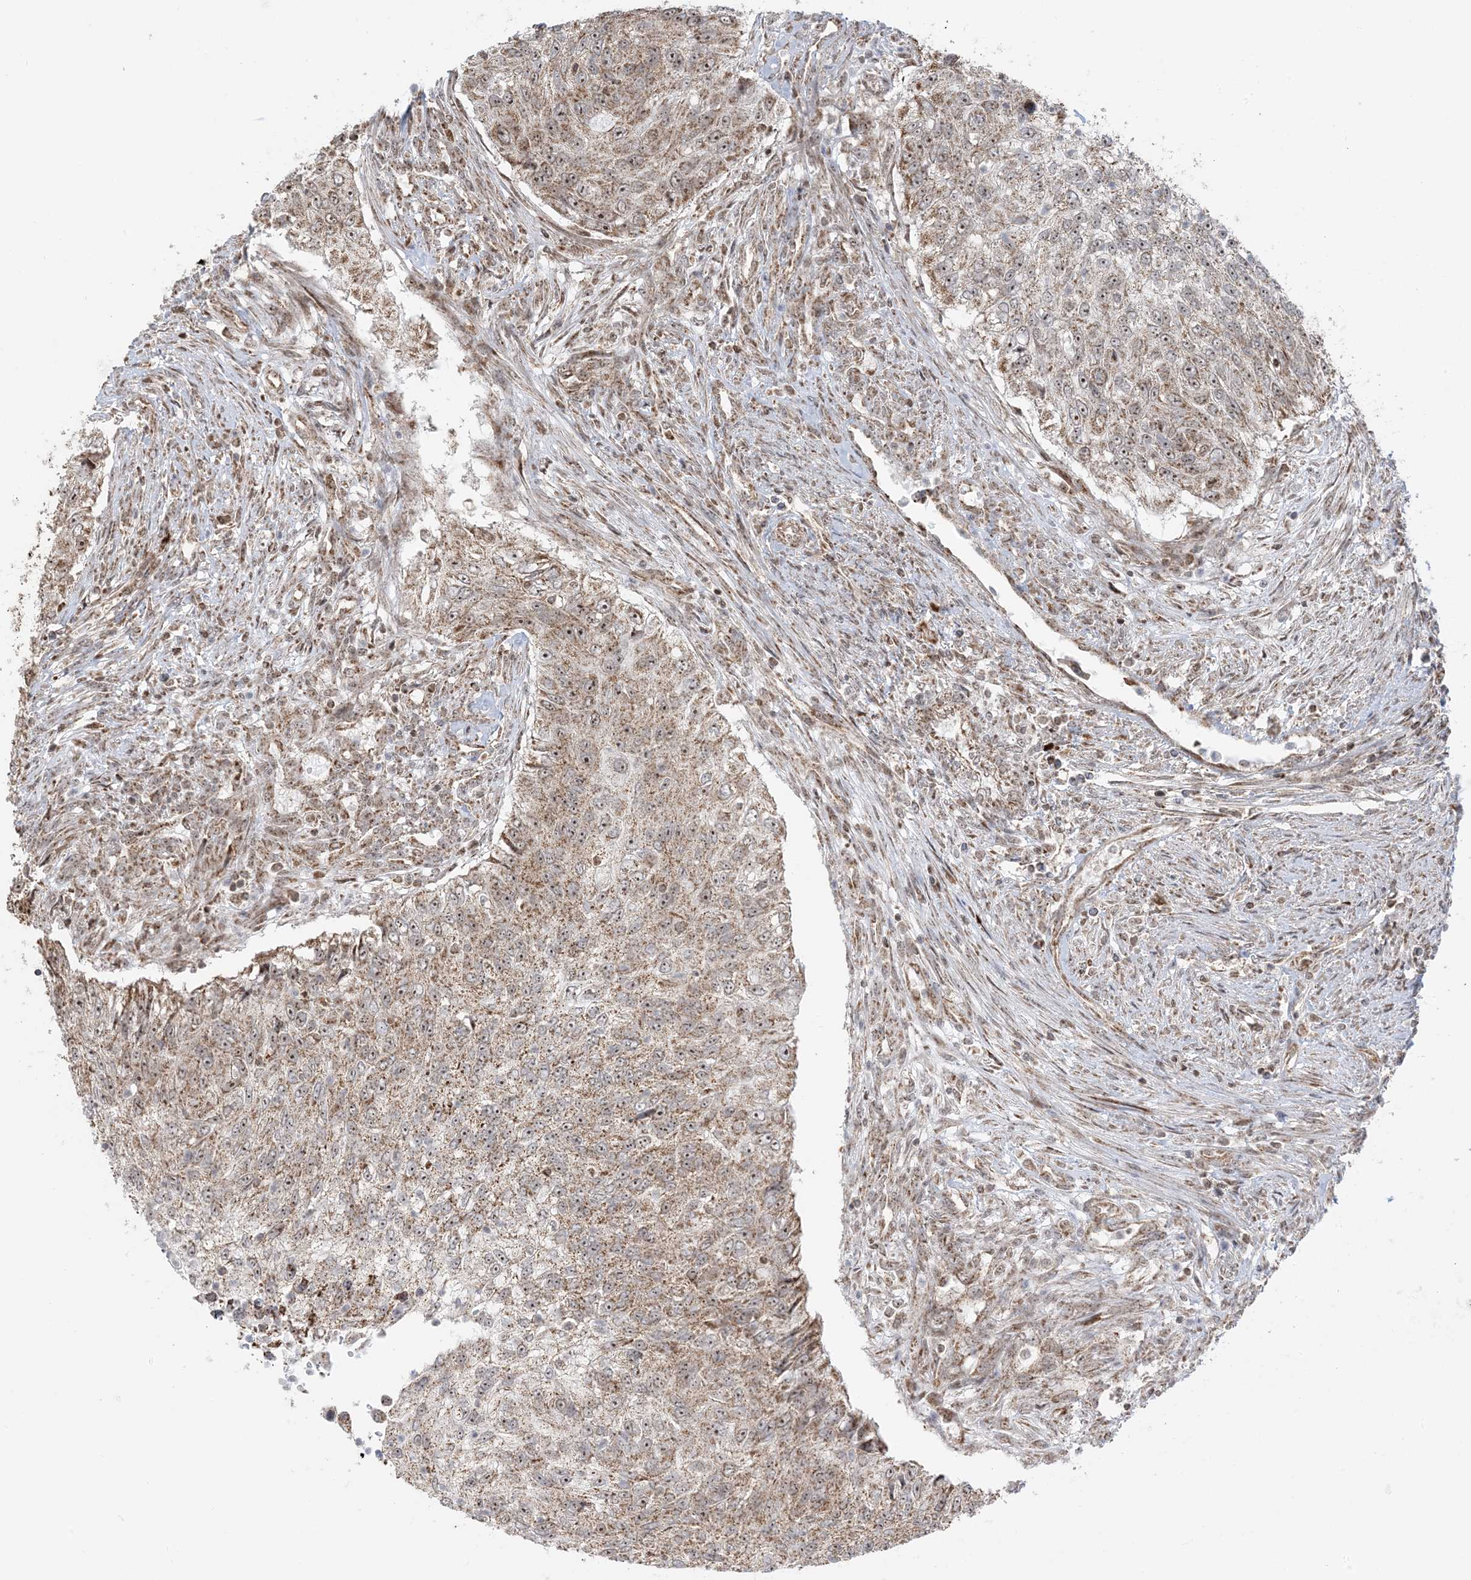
{"staining": {"intensity": "moderate", "quantity": ">75%", "location": "cytoplasmic/membranous,nuclear"}, "tissue": "urothelial cancer", "cell_type": "Tumor cells", "image_type": "cancer", "snomed": [{"axis": "morphology", "description": "Urothelial carcinoma, High grade"}, {"axis": "topography", "description": "Urinary bladder"}], "caption": "The micrograph demonstrates staining of high-grade urothelial carcinoma, revealing moderate cytoplasmic/membranous and nuclear protein positivity (brown color) within tumor cells. Nuclei are stained in blue.", "gene": "MAPKBP1", "patient": {"sex": "female", "age": 60}}